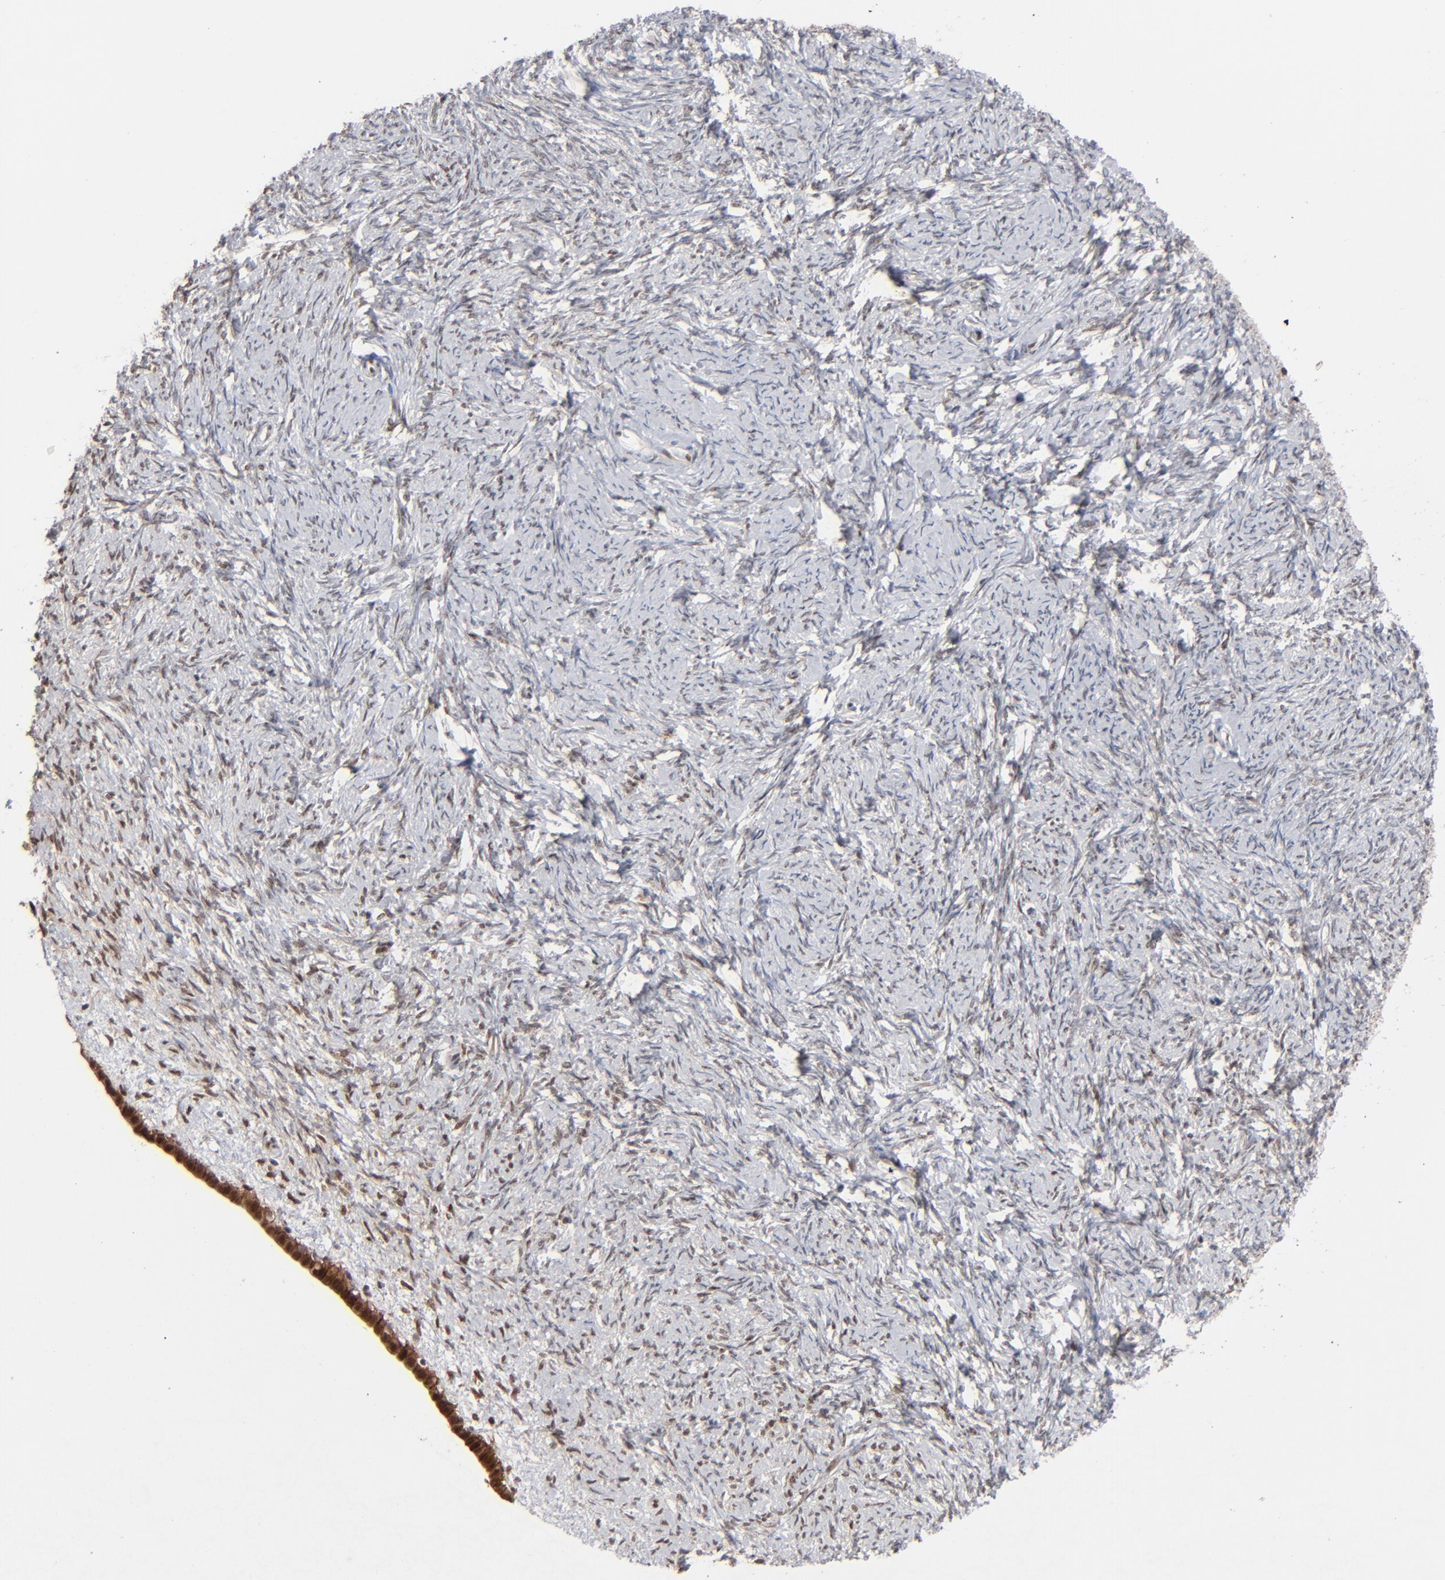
{"staining": {"intensity": "strong", "quantity": "25%-75%", "location": "cytoplasmic/membranous,nuclear"}, "tissue": "ovarian cancer", "cell_type": "Tumor cells", "image_type": "cancer", "snomed": [{"axis": "morphology", "description": "Normal tissue, NOS"}, {"axis": "morphology", "description": "Cystadenocarcinoma, serous, NOS"}, {"axis": "topography", "description": "Ovary"}], "caption": "Brown immunohistochemical staining in human ovarian cancer (serous cystadenocarcinoma) exhibits strong cytoplasmic/membranous and nuclear expression in about 25%-75% of tumor cells.", "gene": "IRF9", "patient": {"sex": "female", "age": 62}}